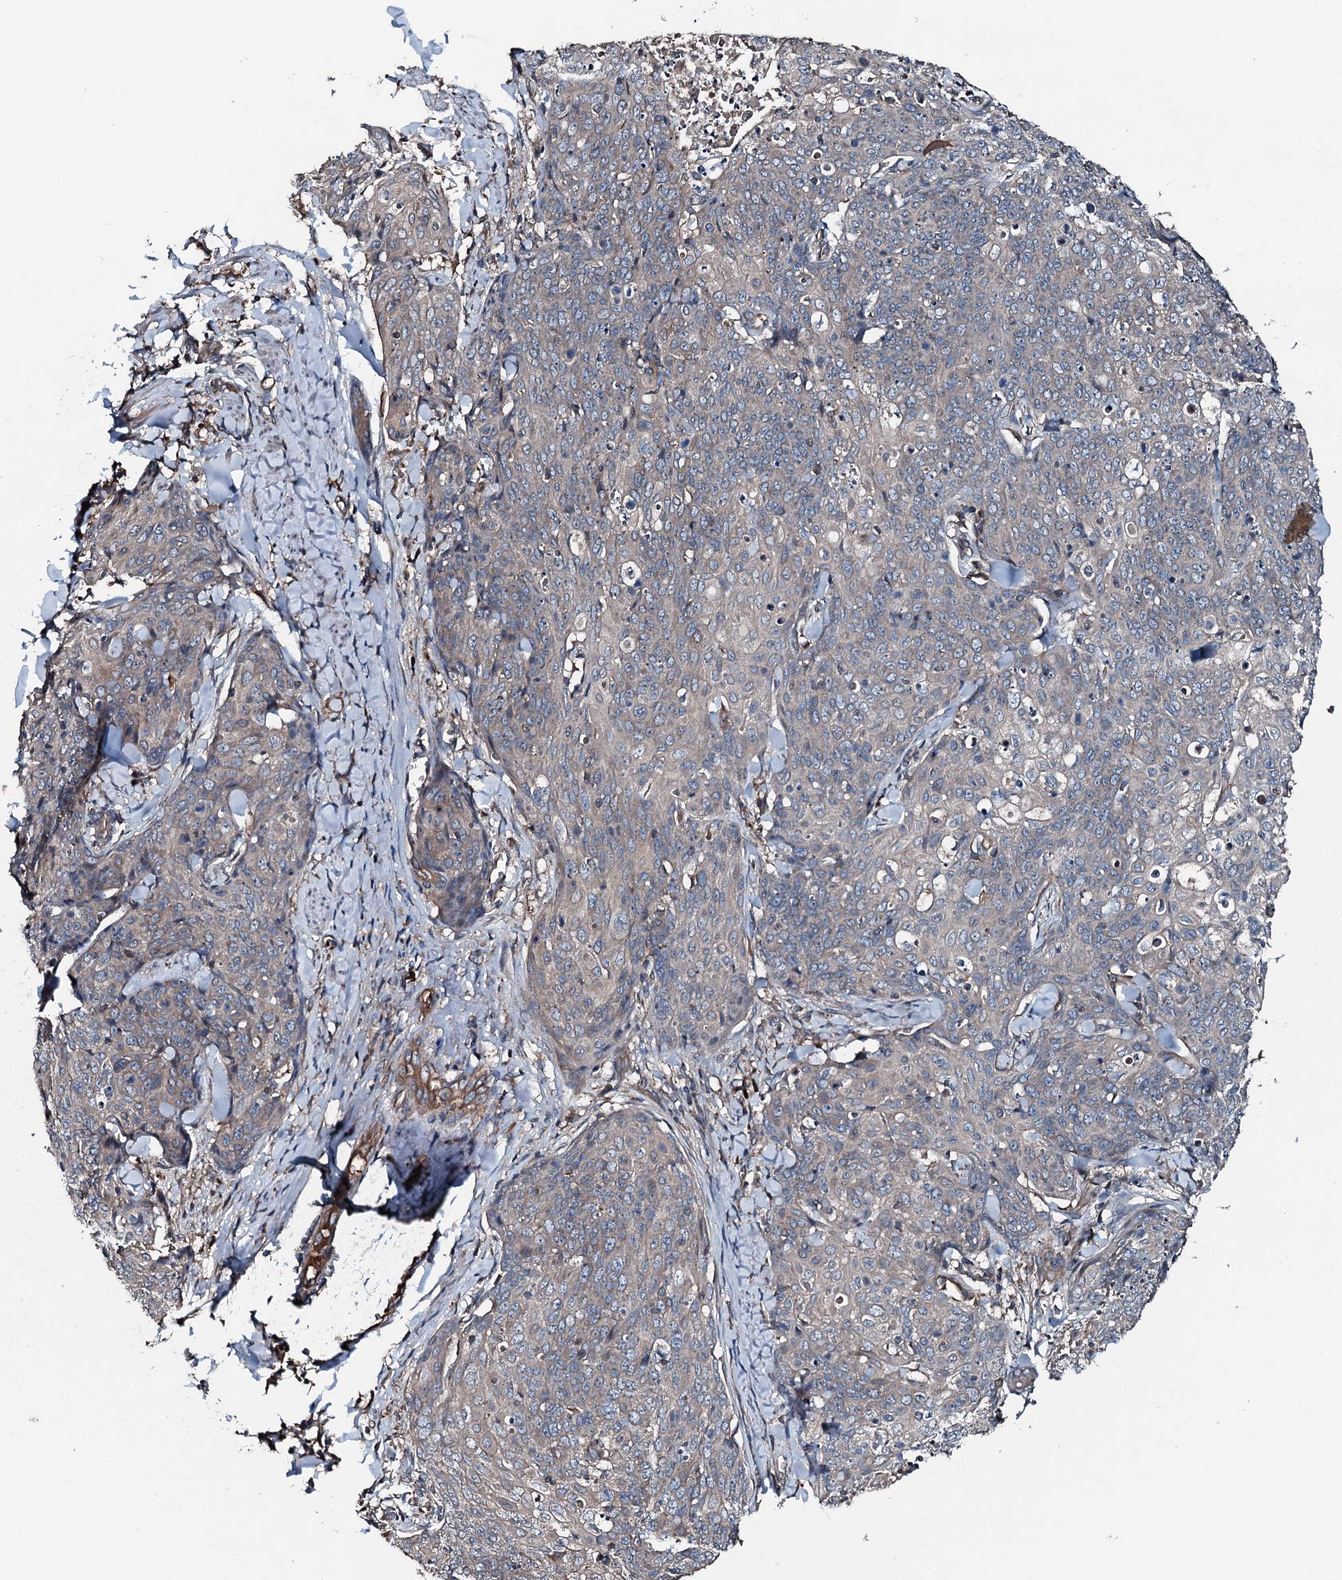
{"staining": {"intensity": "weak", "quantity": "<25%", "location": "cytoplasmic/membranous"}, "tissue": "skin cancer", "cell_type": "Tumor cells", "image_type": "cancer", "snomed": [{"axis": "morphology", "description": "Squamous cell carcinoma, NOS"}, {"axis": "topography", "description": "Skin"}, {"axis": "topography", "description": "Vulva"}], "caption": "Tumor cells show no significant protein expression in skin squamous cell carcinoma.", "gene": "AARS1", "patient": {"sex": "female", "age": 85}}